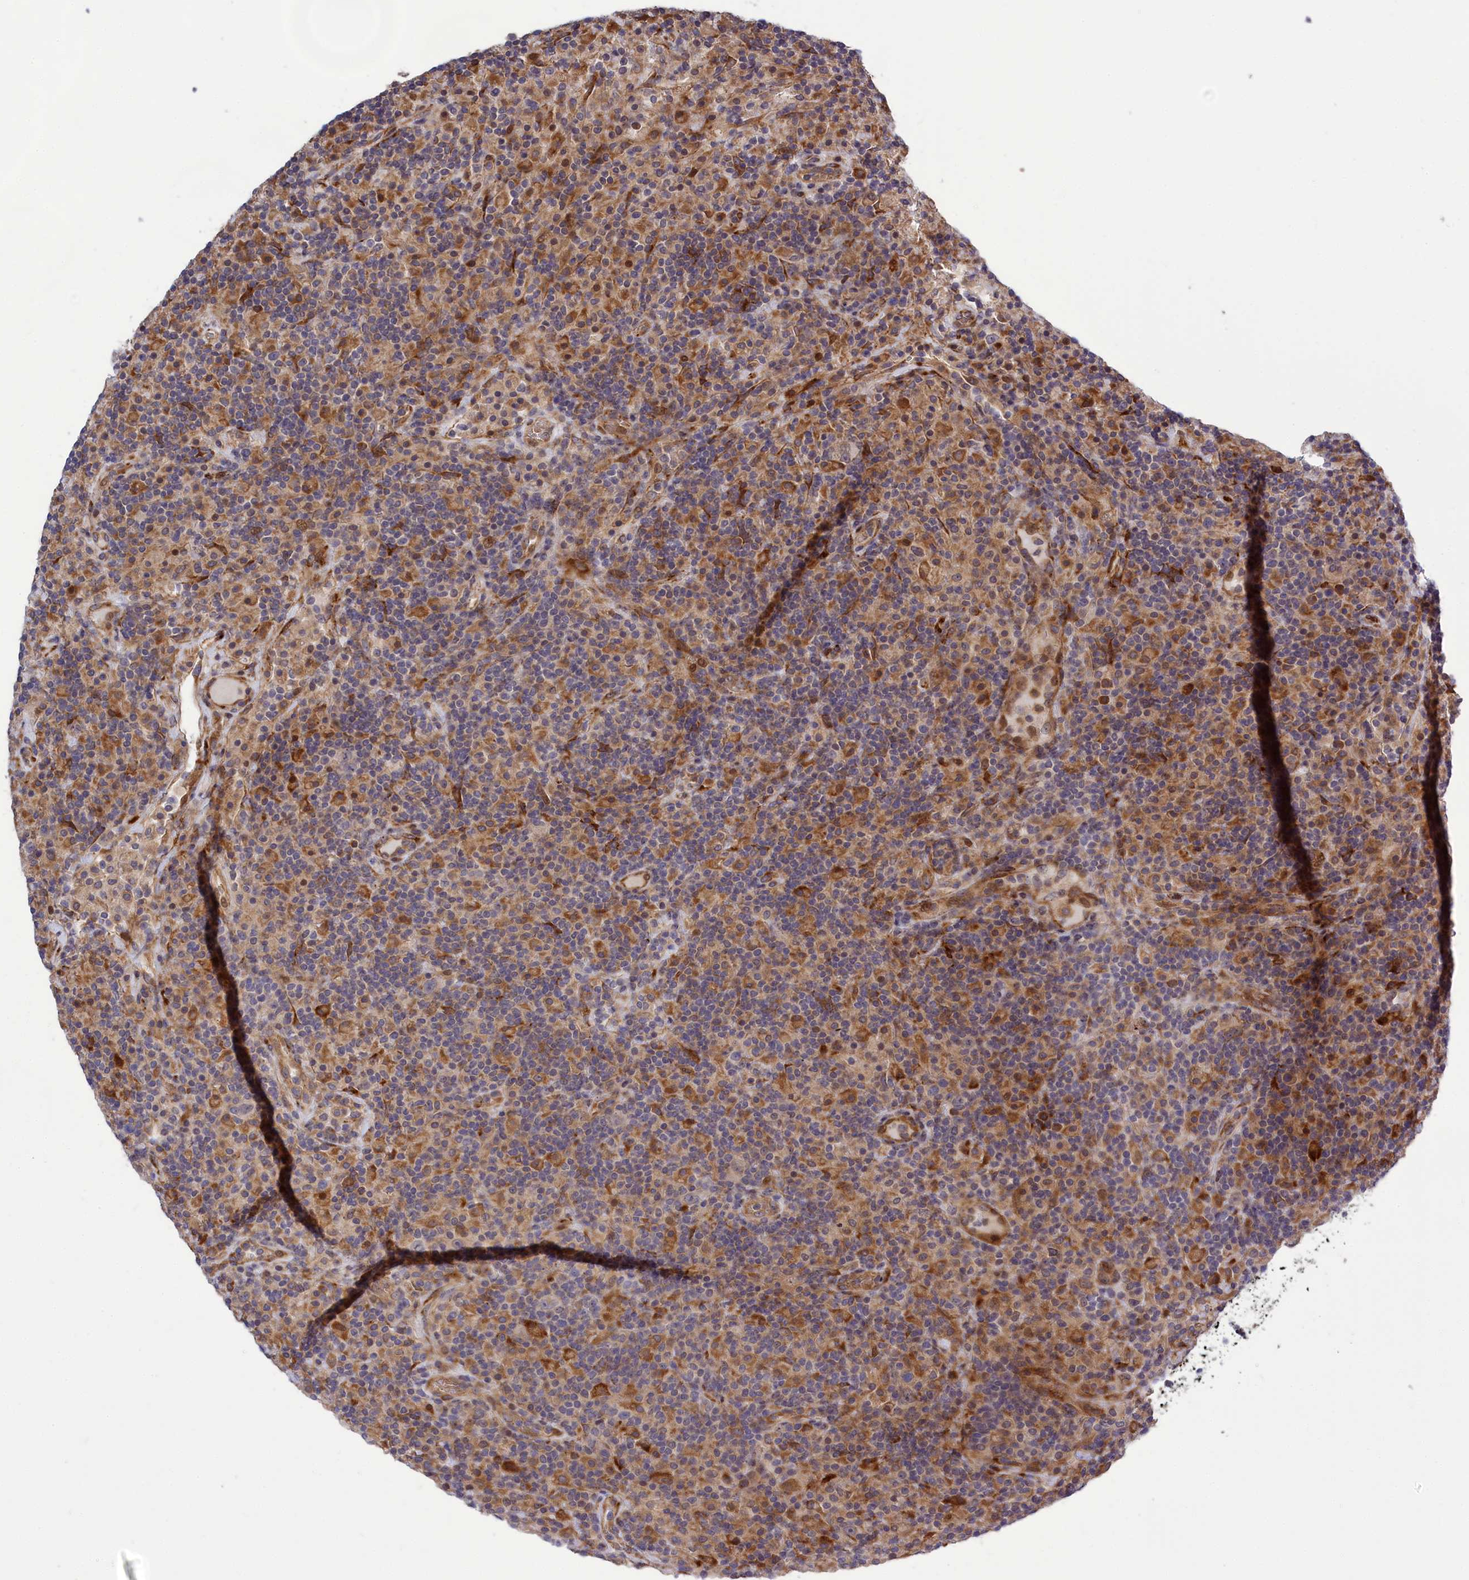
{"staining": {"intensity": "weak", "quantity": "<25%", "location": "cytoplasmic/membranous"}, "tissue": "lymphoma", "cell_type": "Tumor cells", "image_type": "cancer", "snomed": [{"axis": "morphology", "description": "Hodgkin's disease, NOS"}, {"axis": "topography", "description": "Lymph node"}], "caption": "Tumor cells show no significant protein positivity in lymphoma. (IHC, brightfield microscopy, high magnification).", "gene": "DDX60L", "patient": {"sex": "male", "age": 70}}